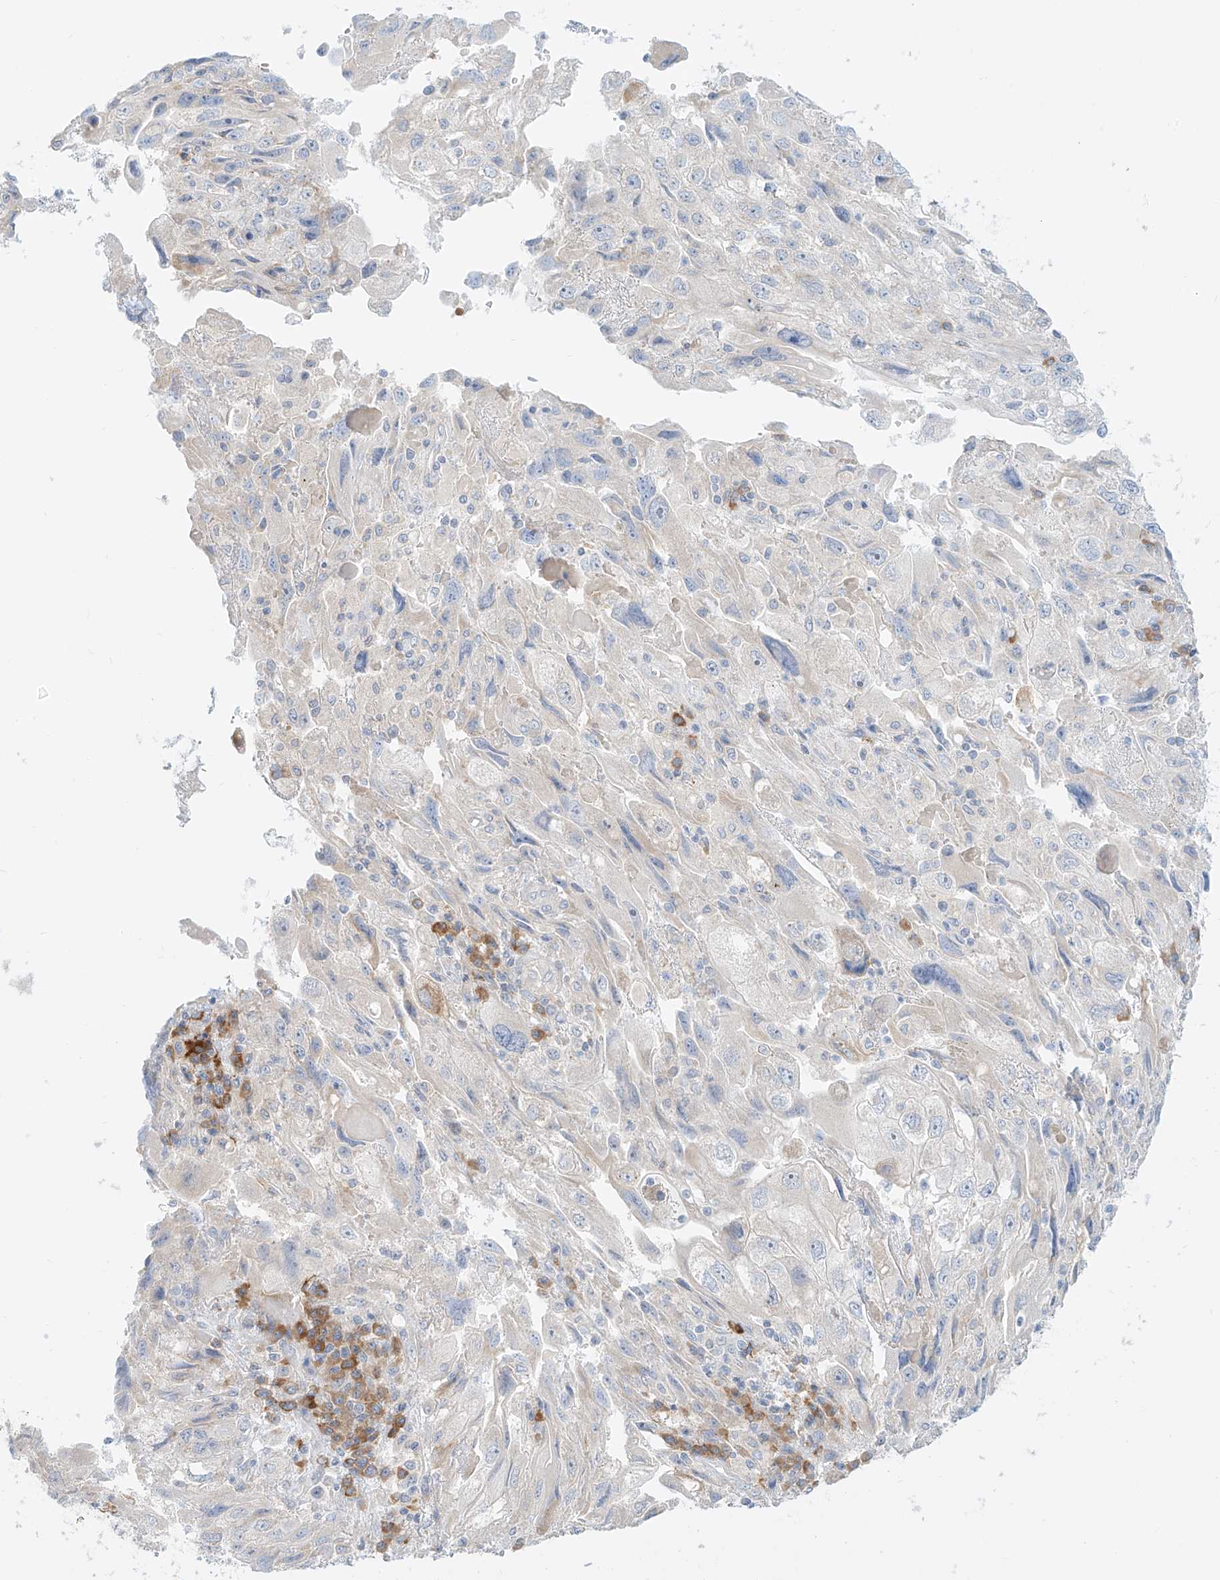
{"staining": {"intensity": "negative", "quantity": "none", "location": "none"}, "tissue": "endometrial cancer", "cell_type": "Tumor cells", "image_type": "cancer", "snomed": [{"axis": "morphology", "description": "Adenocarcinoma, NOS"}, {"axis": "topography", "description": "Endometrium"}], "caption": "This is an immunohistochemistry photomicrograph of human adenocarcinoma (endometrial). There is no staining in tumor cells.", "gene": "SYTL3", "patient": {"sex": "female", "age": 49}}